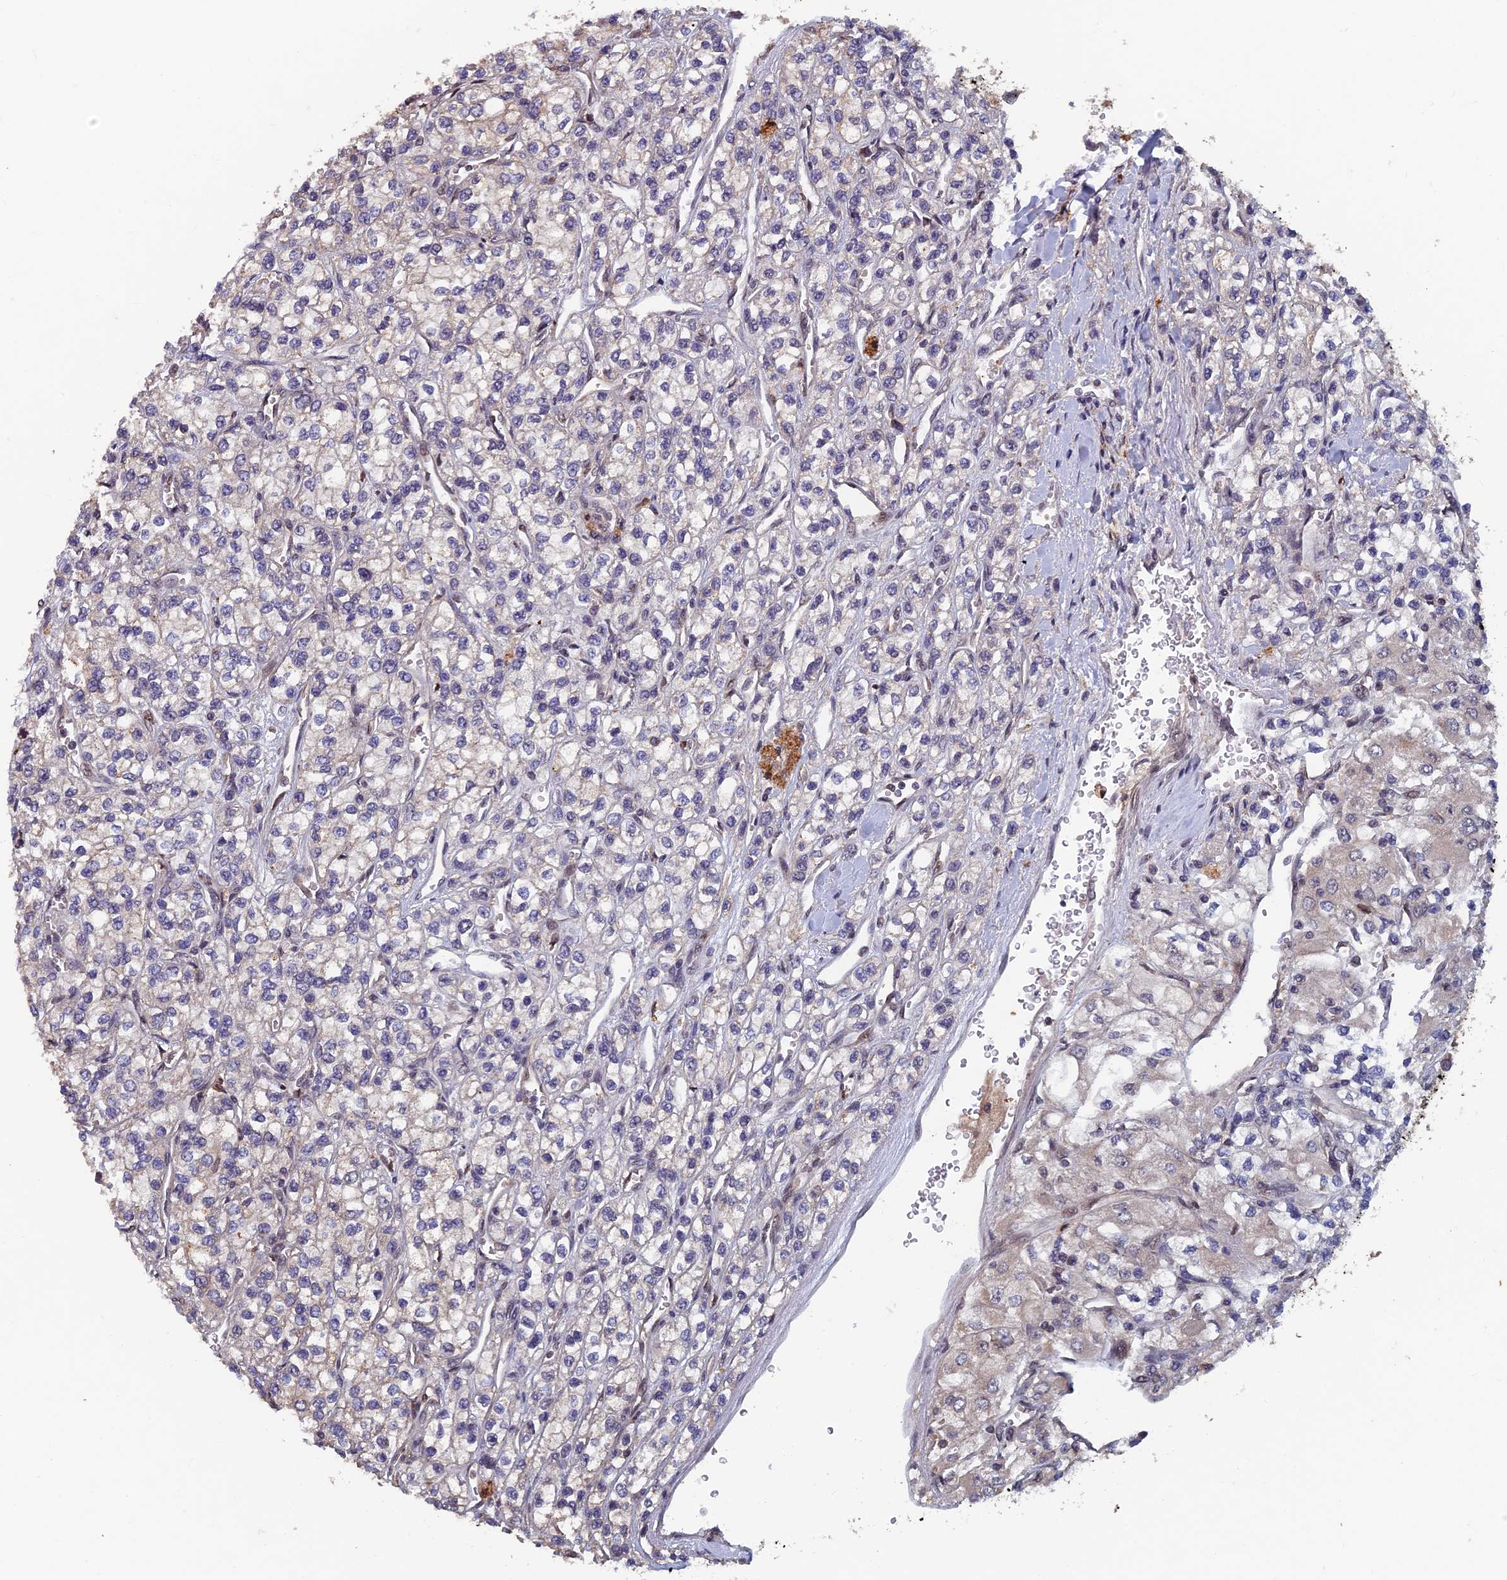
{"staining": {"intensity": "moderate", "quantity": "<25%", "location": "cytoplasmic/membranous"}, "tissue": "renal cancer", "cell_type": "Tumor cells", "image_type": "cancer", "snomed": [{"axis": "morphology", "description": "Adenocarcinoma, NOS"}, {"axis": "topography", "description": "Kidney"}], "caption": "Human renal cancer (adenocarcinoma) stained with a brown dye displays moderate cytoplasmic/membranous positive expression in approximately <25% of tumor cells.", "gene": "FAM53C", "patient": {"sex": "male", "age": 80}}